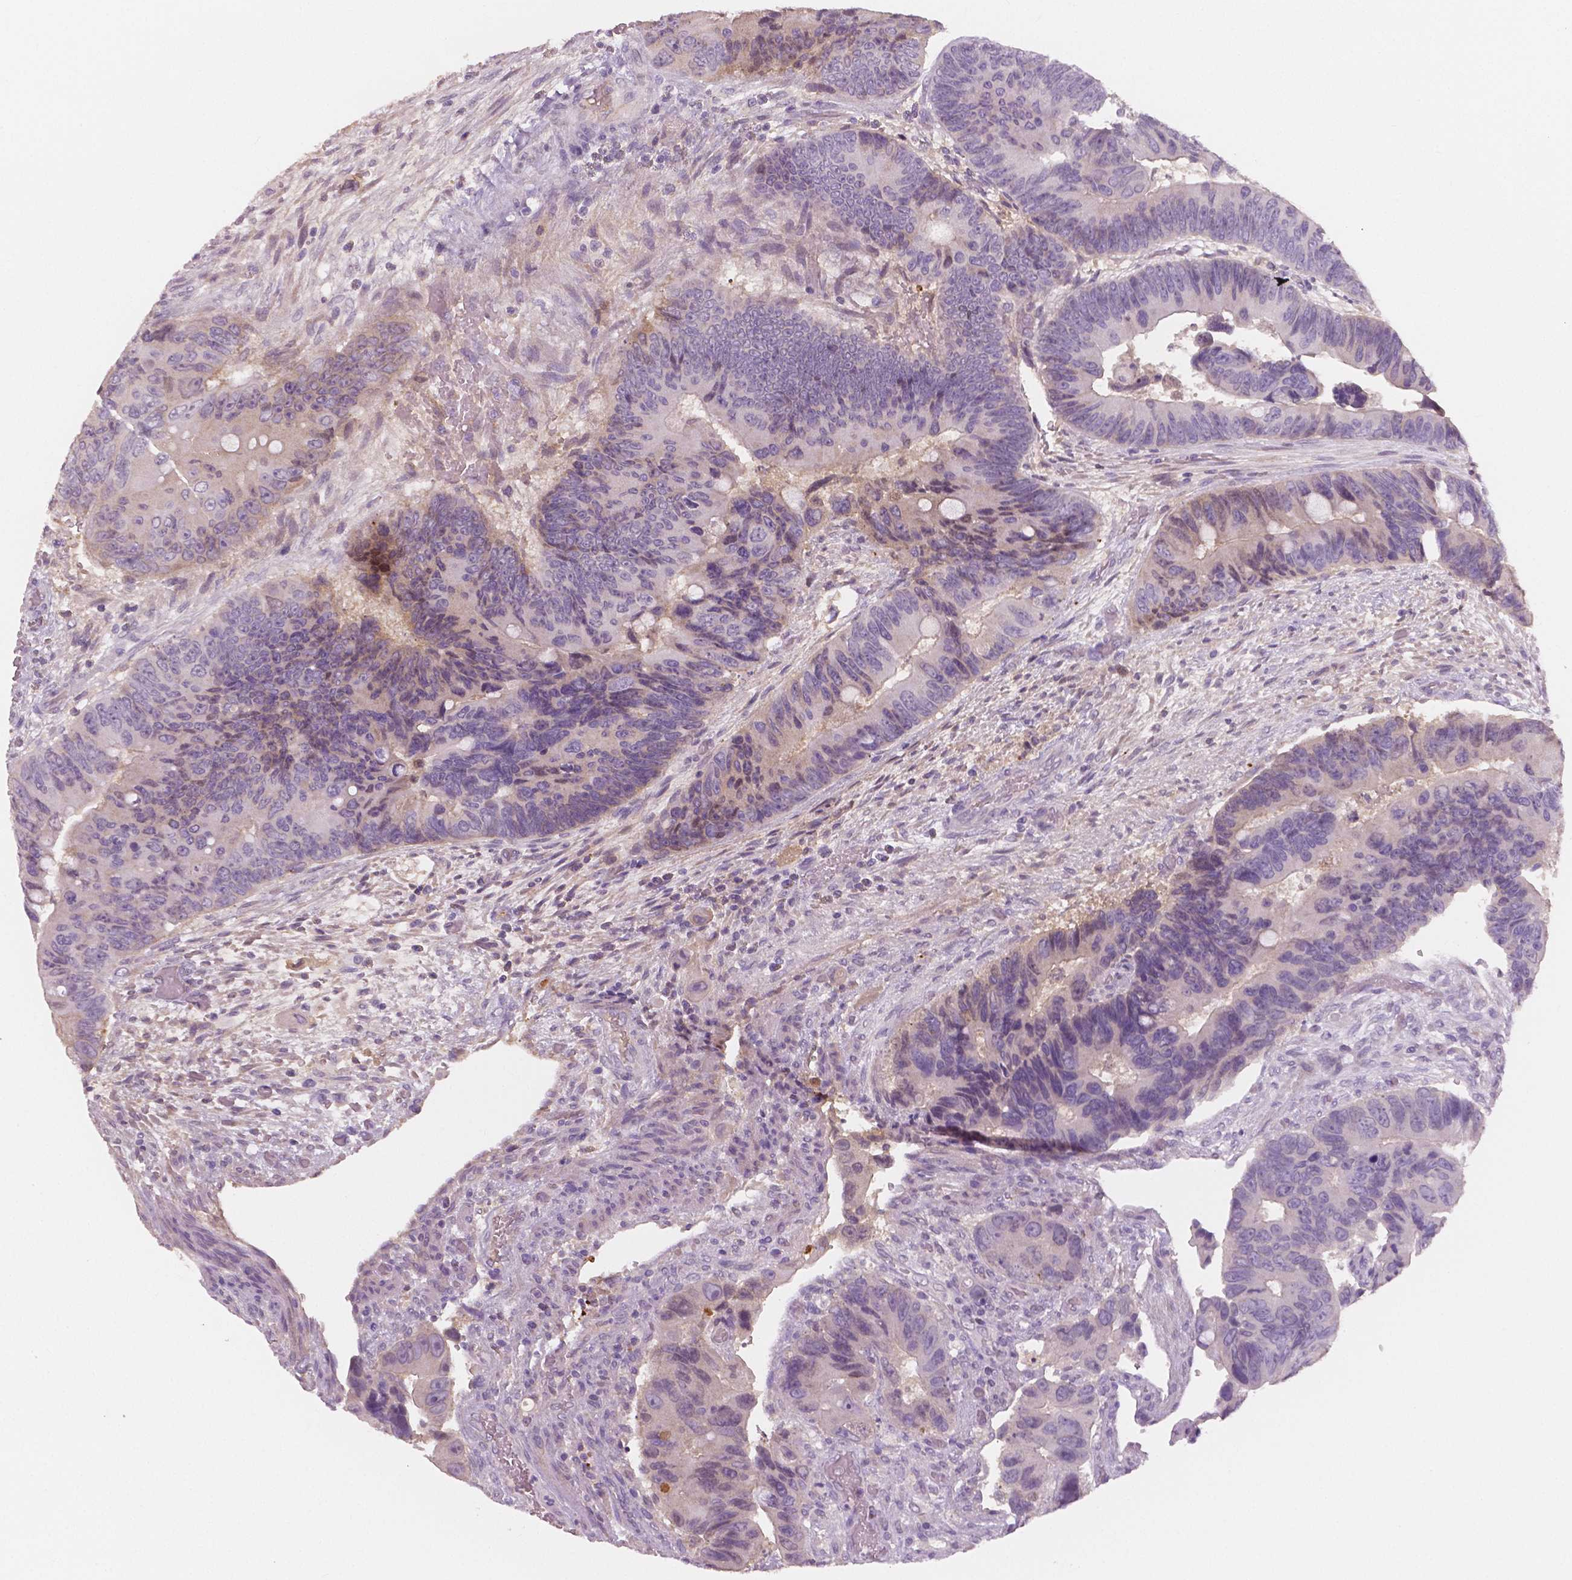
{"staining": {"intensity": "negative", "quantity": "none", "location": "none"}, "tissue": "colorectal cancer", "cell_type": "Tumor cells", "image_type": "cancer", "snomed": [{"axis": "morphology", "description": "Adenocarcinoma, NOS"}, {"axis": "topography", "description": "Rectum"}], "caption": "A high-resolution photomicrograph shows immunohistochemistry (IHC) staining of colorectal cancer (adenocarcinoma), which demonstrates no significant positivity in tumor cells.", "gene": "APOA4", "patient": {"sex": "male", "age": 63}}